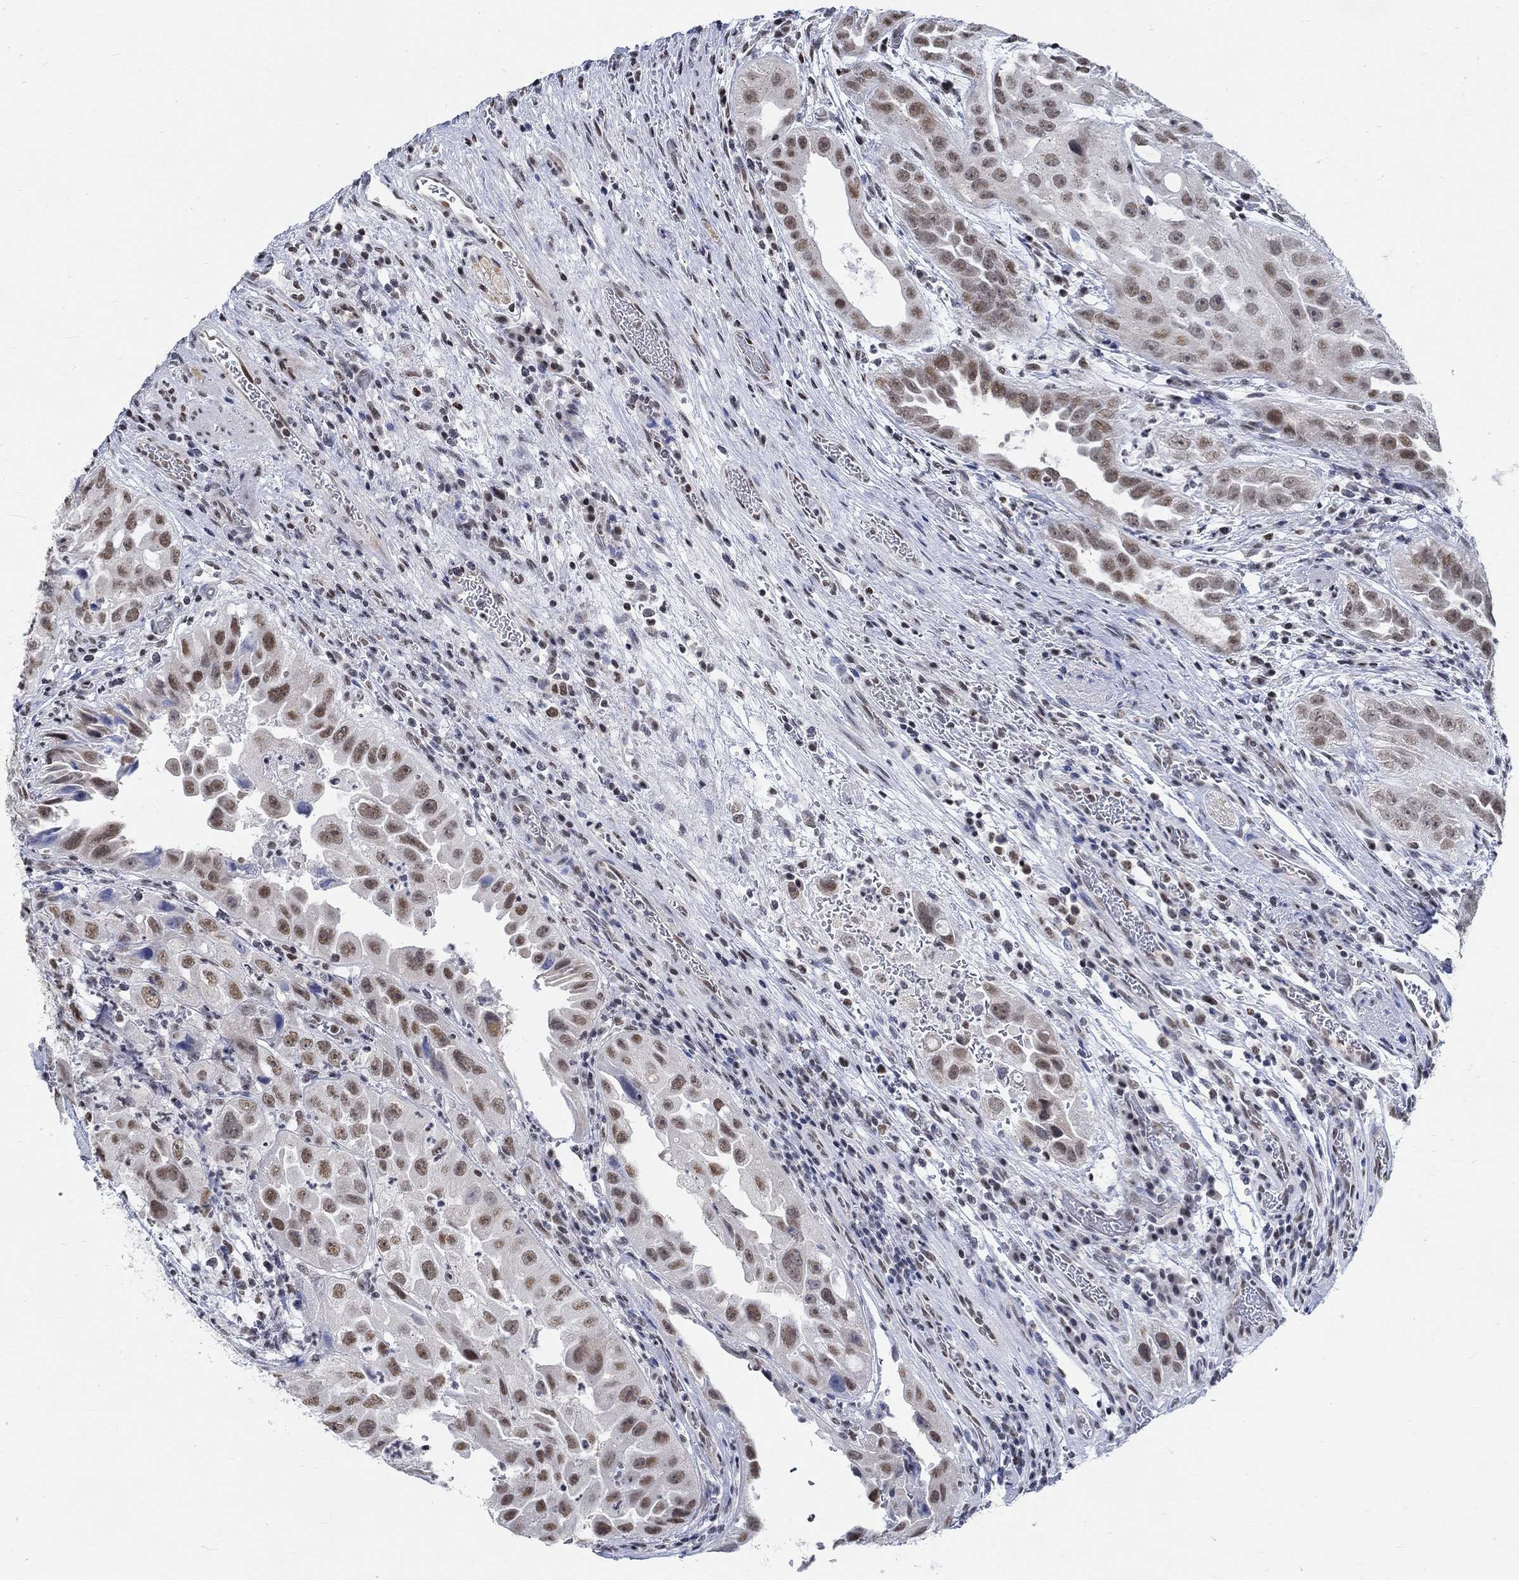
{"staining": {"intensity": "weak", "quantity": ">75%", "location": "nuclear"}, "tissue": "urothelial cancer", "cell_type": "Tumor cells", "image_type": "cancer", "snomed": [{"axis": "morphology", "description": "Urothelial carcinoma, High grade"}, {"axis": "topography", "description": "Urinary bladder"}], "caption": "Tumor cells display low levels of weak nuclear positivity in about >75% of cells in human urothelial cancer.", "gene": "KCNH8", "patient": {"sex": "female", "age": 41}}